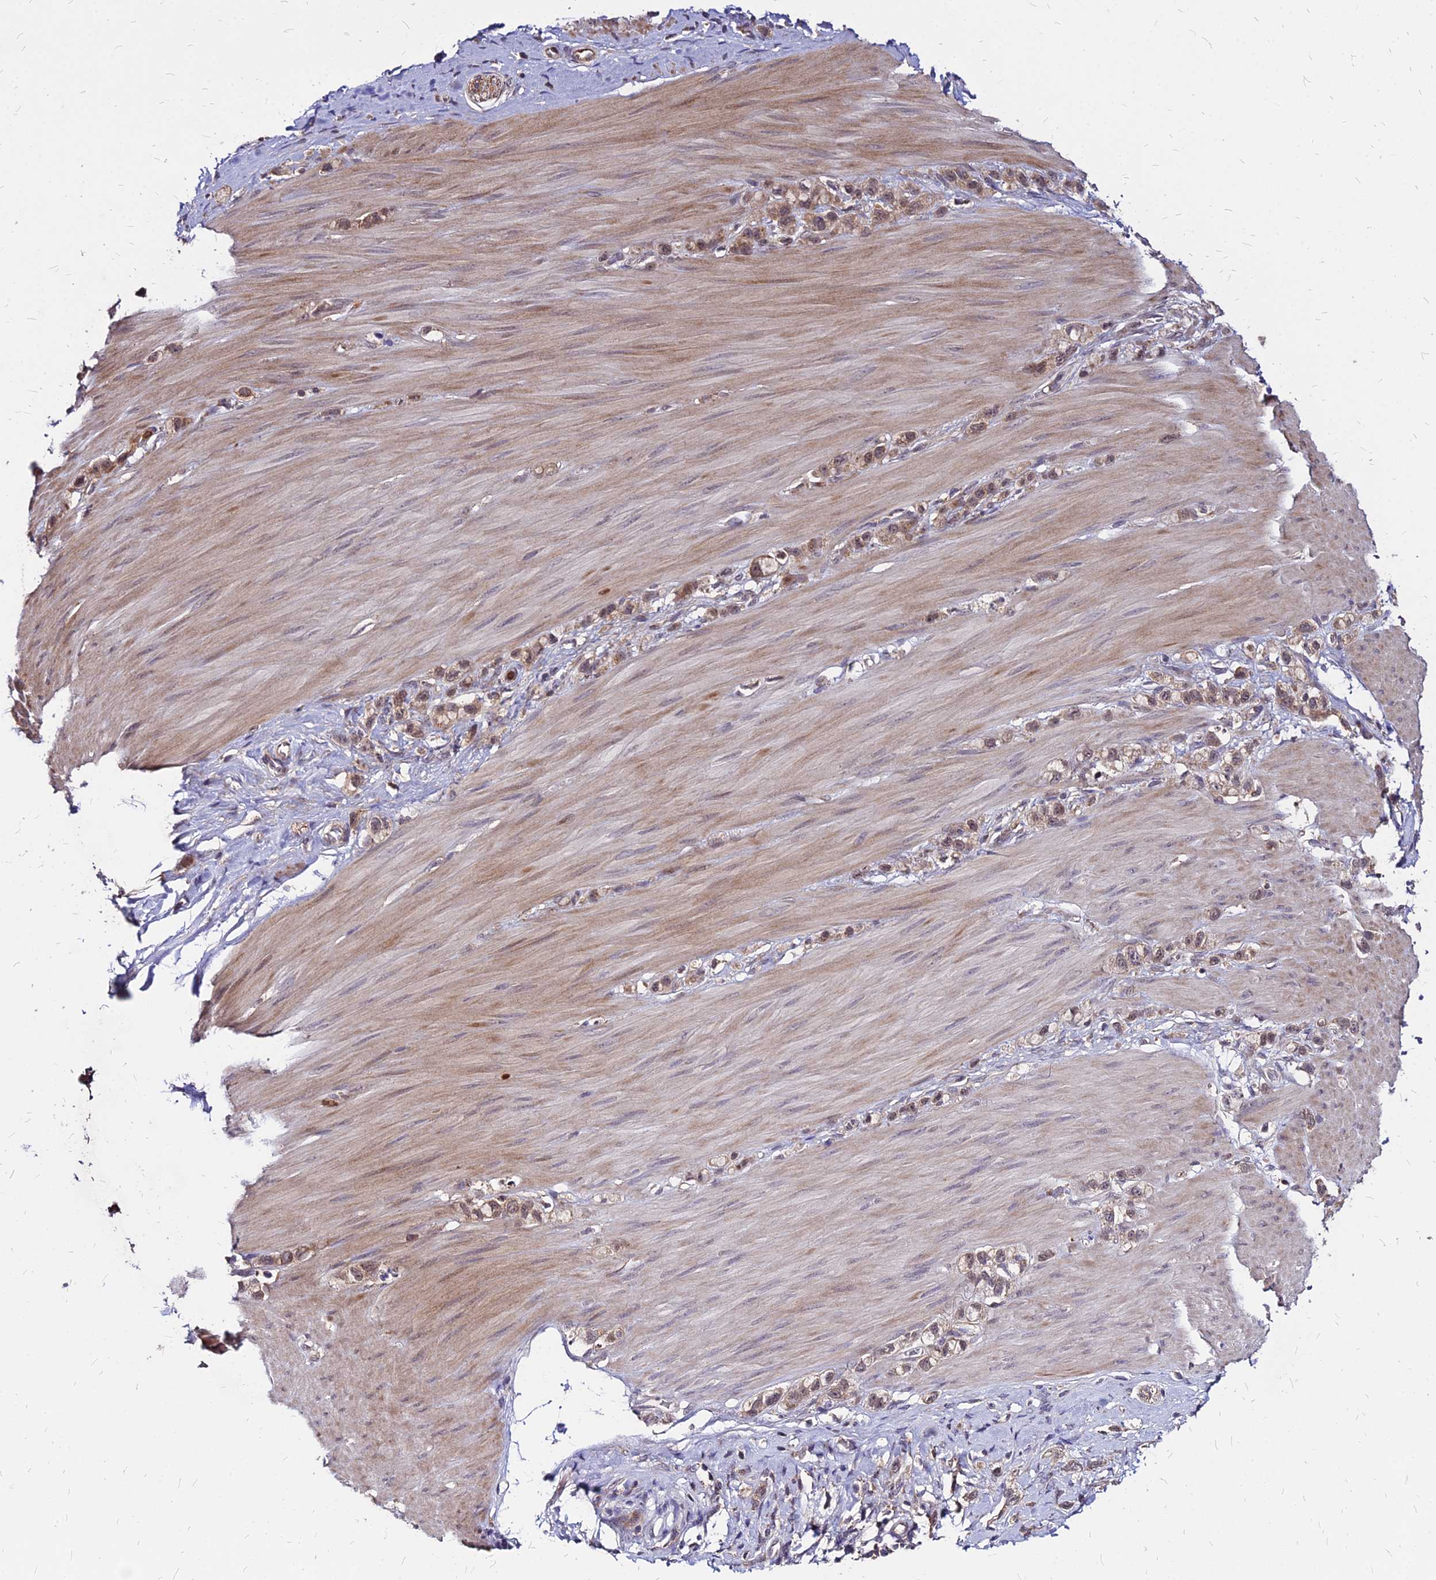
{"staining": {"intensity": "moderate", "quantity": ">75%", "location": "cytoplasmic/membranous"}, "tissue": "stomach cancer", "cell_type": "Tumor cells", "image_type": "cancer", "snomed": [{"axis": "morphology", "description": "Adenocarcinoma, NOS"}, {"axis": "topography", "description": "Stomach"}], "caption": "The photomicrograph exhibits a brown stain indicating the presence of a protein in the cytoplasmic/membranous of tumor cells in stomach cancer (adenocarcinoma).", "gene": "APBA3", "patient": {"sex": "female", "age": 65}}